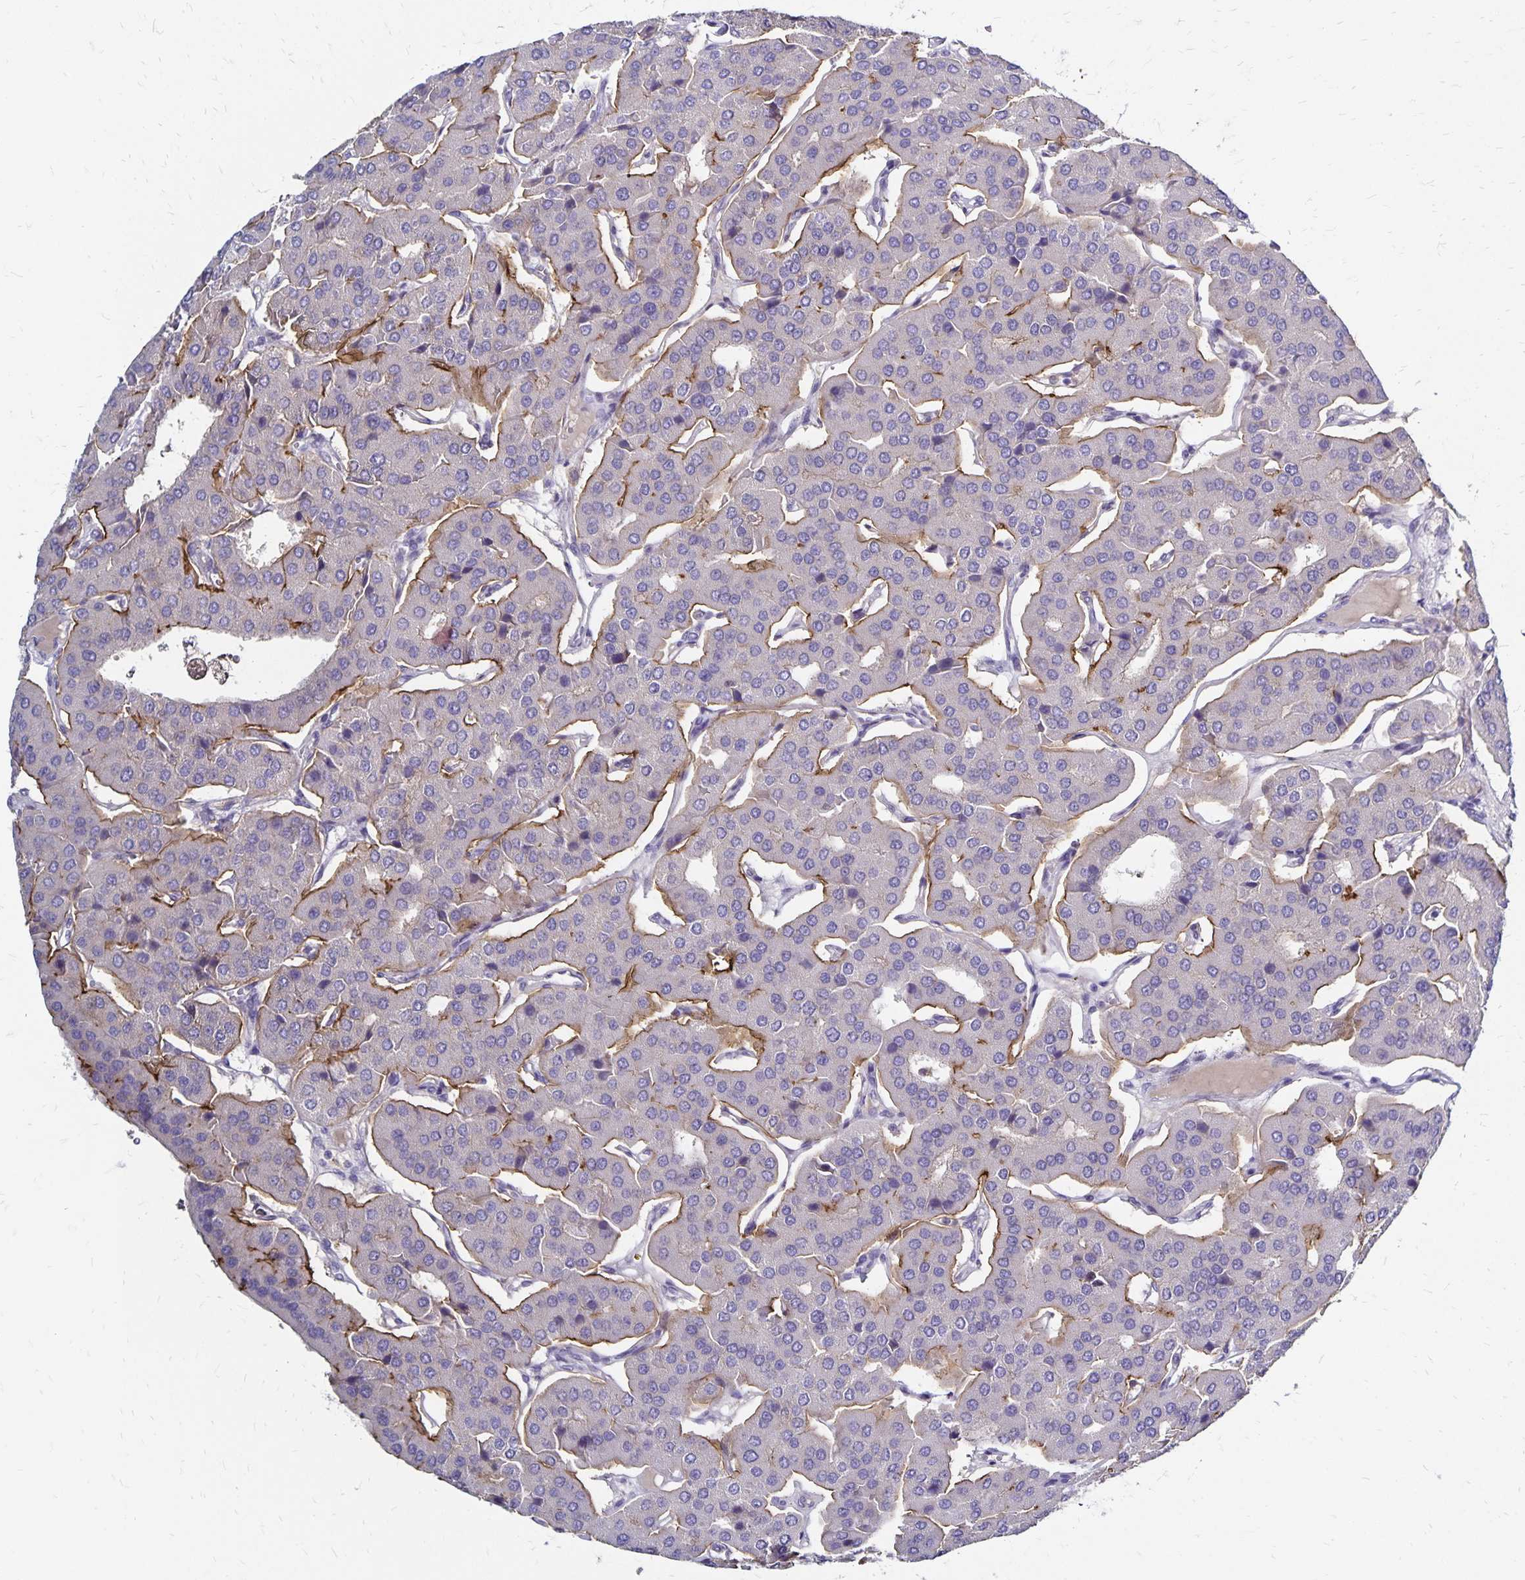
{"staining": {"intensity": "negative", "quantity": "none", "location": "none"}, "tissue": "parathyroid gland", "cell_type": "Glandular cells", "image_type": "normal", "snomed": [{"axis": "morphology", "description": "Normal tissue, NOS"}, {"axis": "morphology", "description": "Adenoma, NOS"}, {"axis": "topography", "description": "Parathyroid gland"}], "caption": "This is an IHC micrograph of unremarkable human parathyroid gland. There is no positivity in glandular cells.", "gene": "TNS3", "patient": {"sex": "female", "age": 86}}